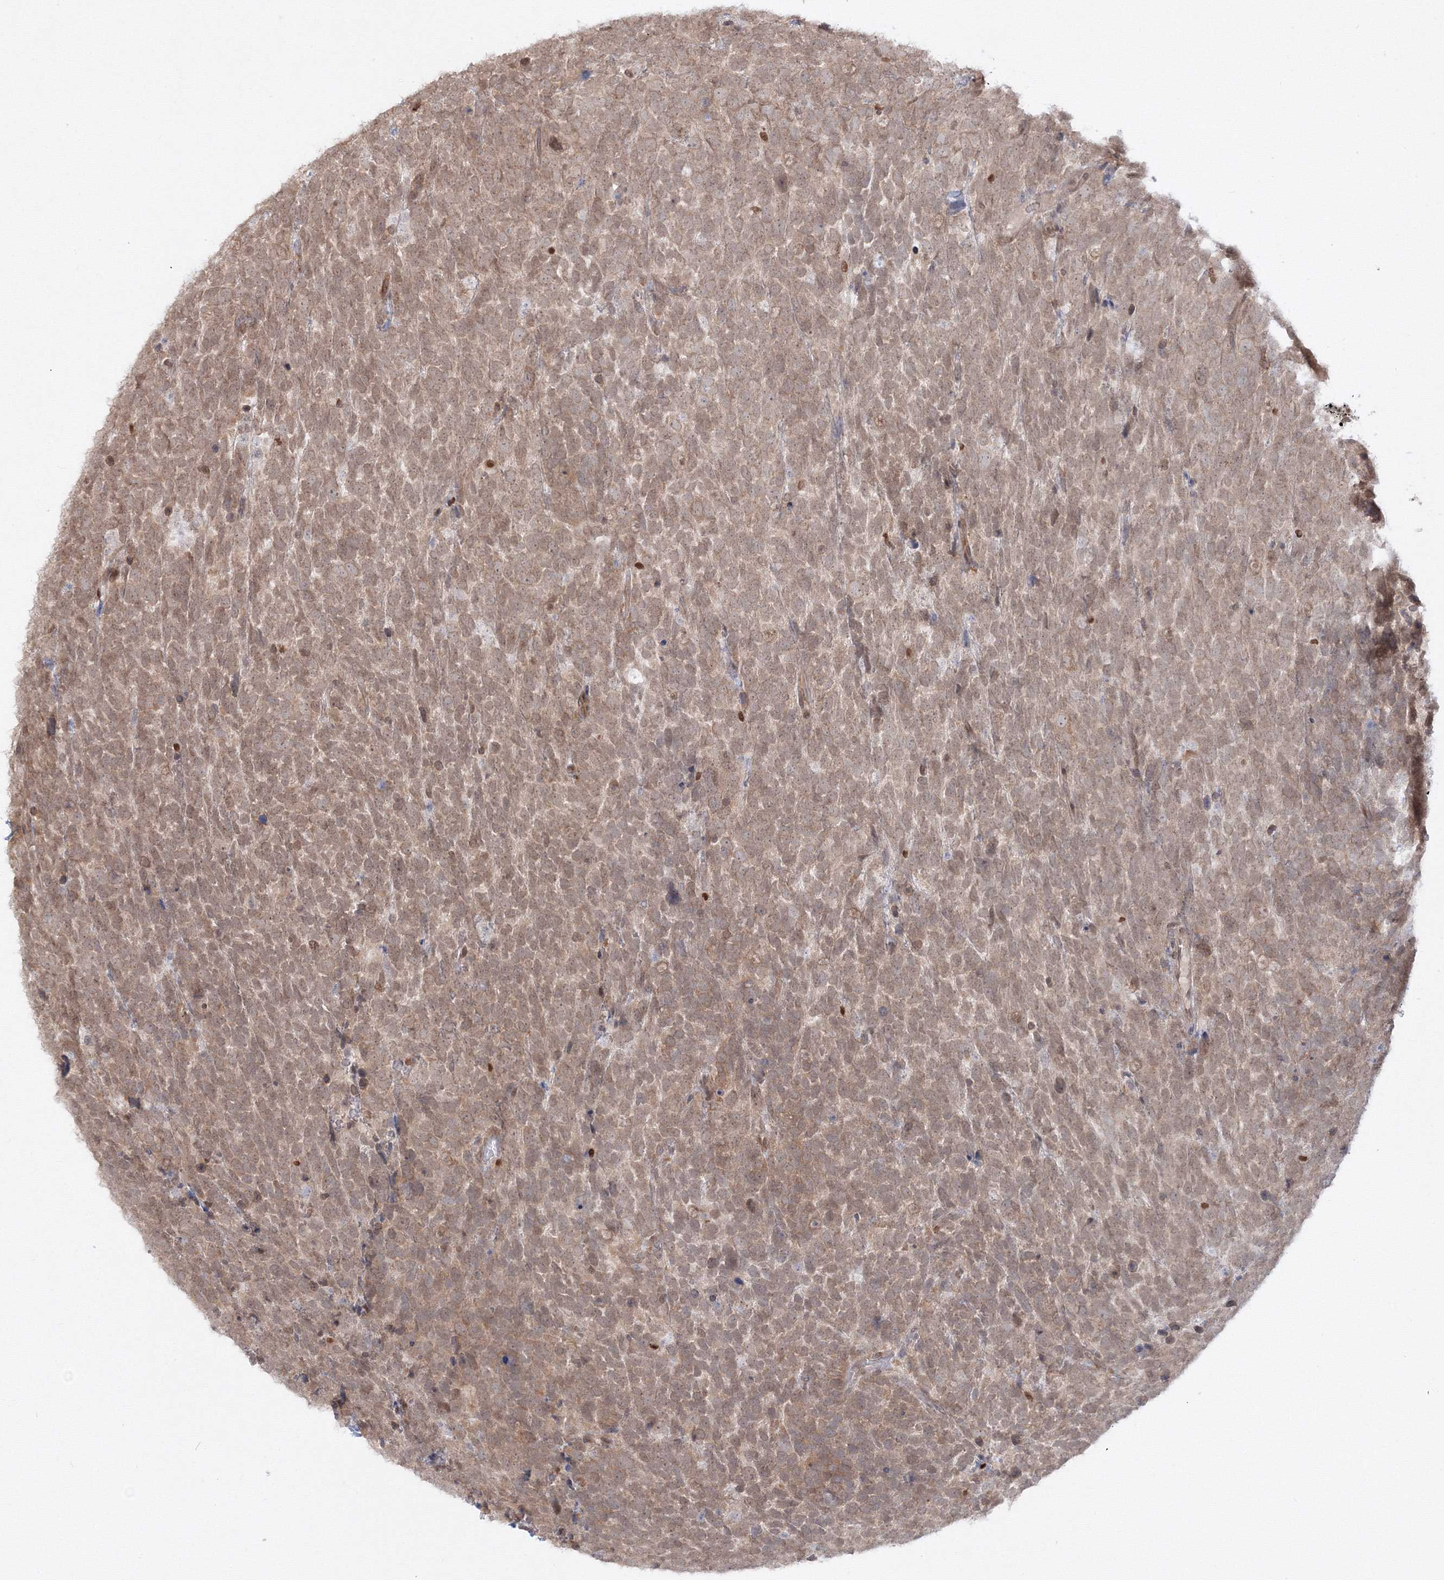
{"staining": {"intensity": "moderate", "quantity": ">75%", "location": "cytoplasmic/membranous,nuclear"}, "tissue": "urothelial cancer", "cell_type": "Tumor cells", "image_type": "cancer", "snomed": [{"axis": "morphology", "description": "Urothelial carcinoma, High grade"}, {"axis": "topography", "description": "Urinary bladder"}], "caption": "Urothelial cancer stained with a protein marker displays moderate staining in tumor cells.", "gene": "TMEM50B", "patient": {"sex": "female", "age": 82}}